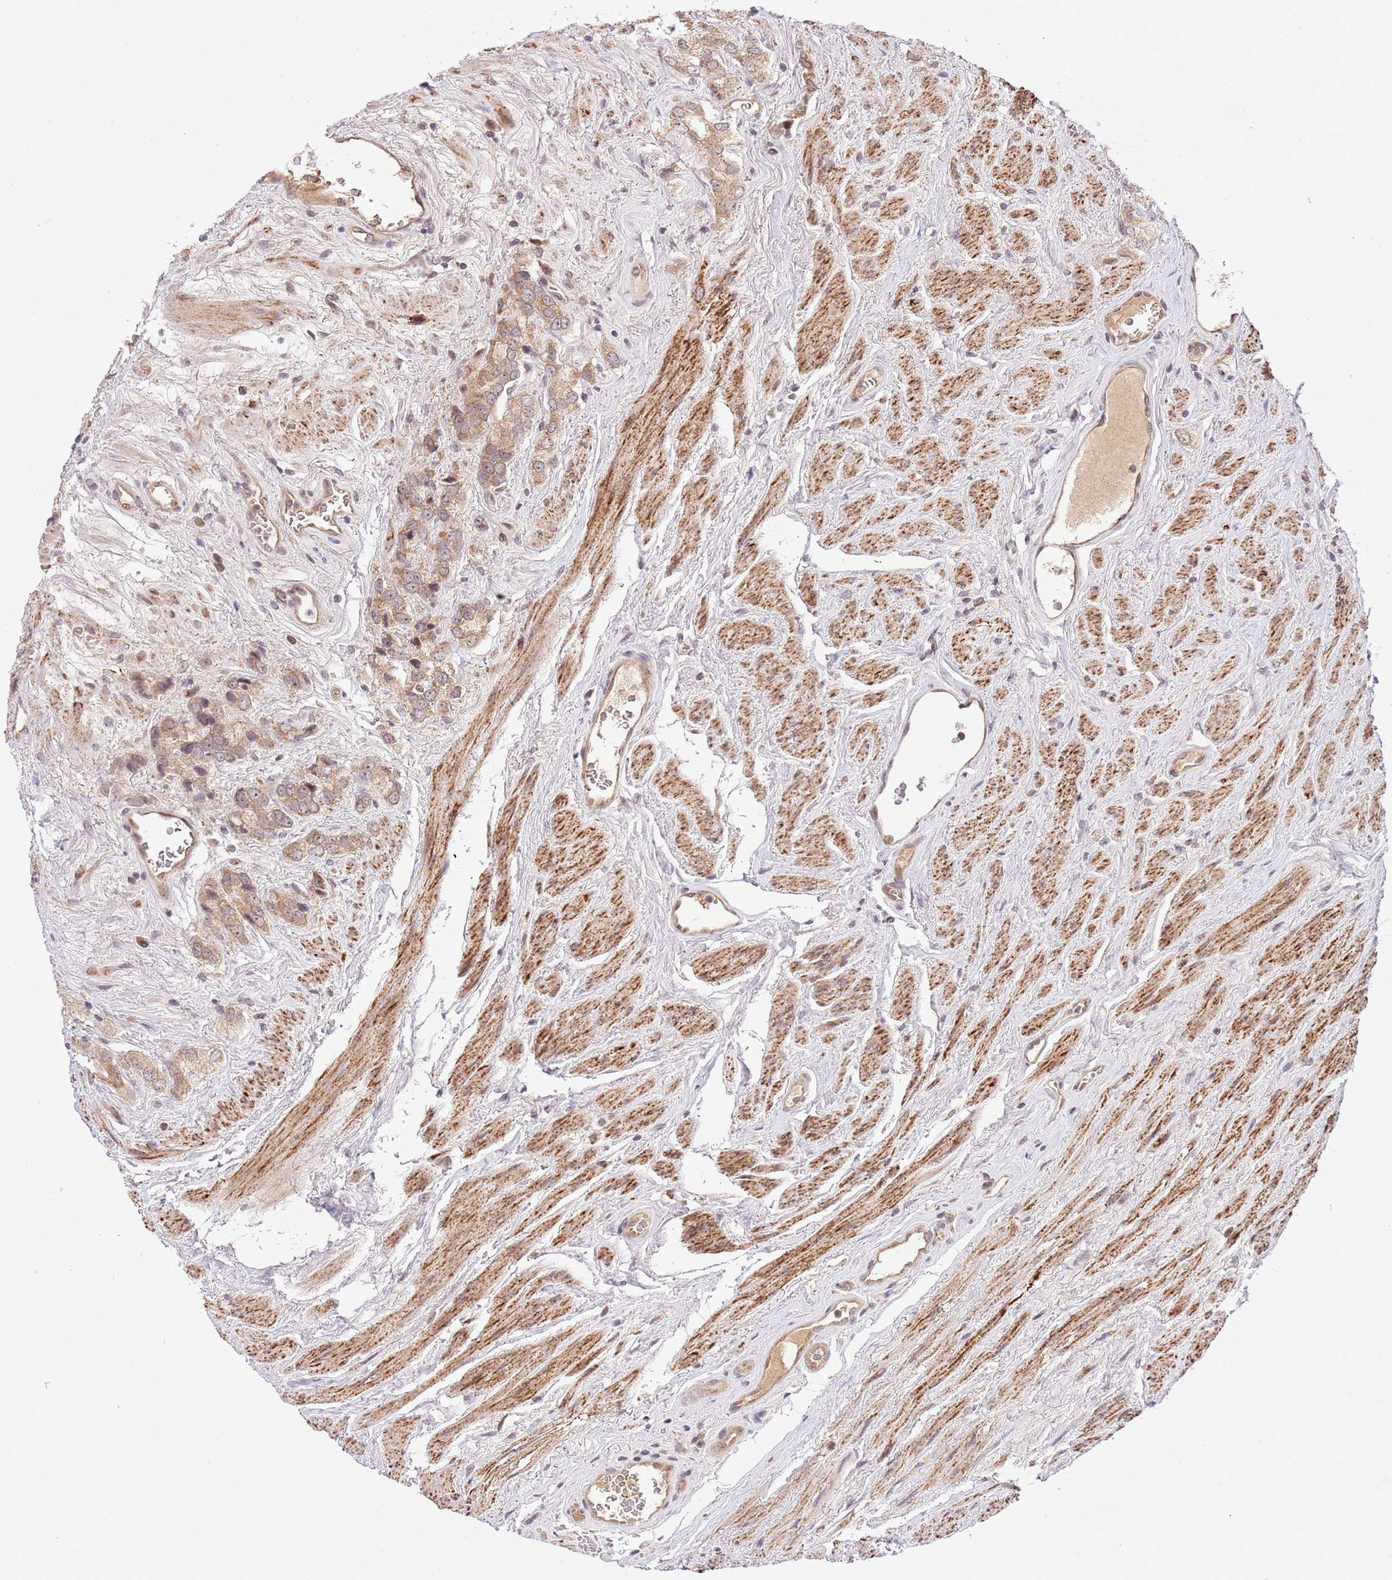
{"staining": {"intensity": "moderate", "quantity": ">75%", "location": "cytoplasmic/membranous"}, "tissue": "prostate cancer", "cell_type": "Tumor cells", "image_type": "cancer", "snomed": [{"axis": "morphology", "description": "Adenocarcinoma, High grade"}, {"axis": "topography", "description": "Prostate and seminal vesicle, NOS"}], "caption": "The immunohistochemical stain labels moderate cytoplasmic/membranous expression in tumor cells of prostate cancer tissue.", "gene": "CHD1", "patient": {"sex": "male", "age": 64}}